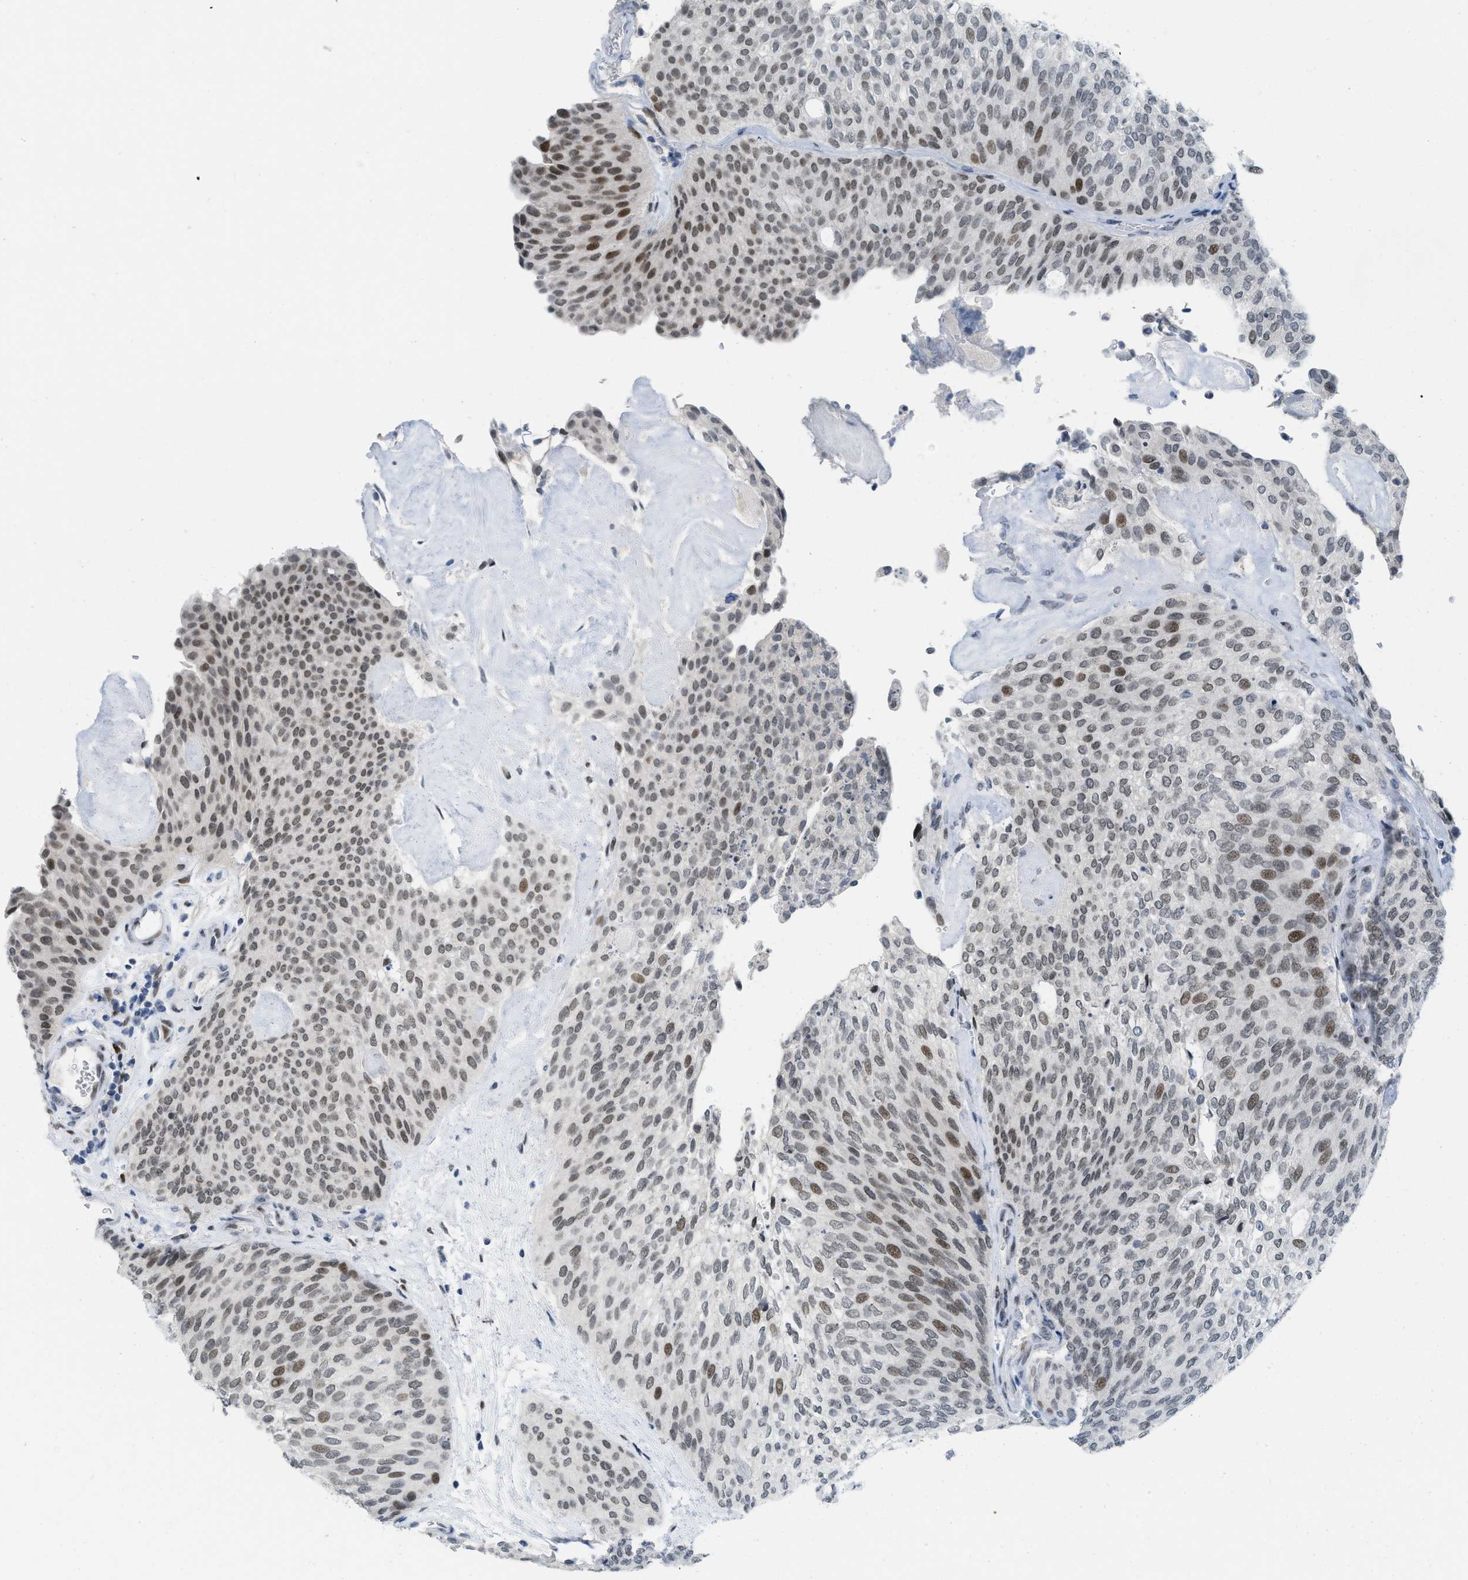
{"staining": {"intensity": "moderate", "quantity": ">75%", "location": "nuclear"}, "tissue": "urothelial cancer", "cell_type": "Tumor cells", "image_type": "cancer", "snomed": [{"axis": "morphology", "description": "Urothelial carcinoma, Low grade"}, {"axis": "topography", "description": "Urinary bladder"}], "caption": "Immunohistochemical staining of human urothelial cancer exhibits medium levels of moderate nuclear protein staining in approximately >75% of tumor cells.", "gene": "PBX1", "patient": {"sex": "female", "age": 79}}